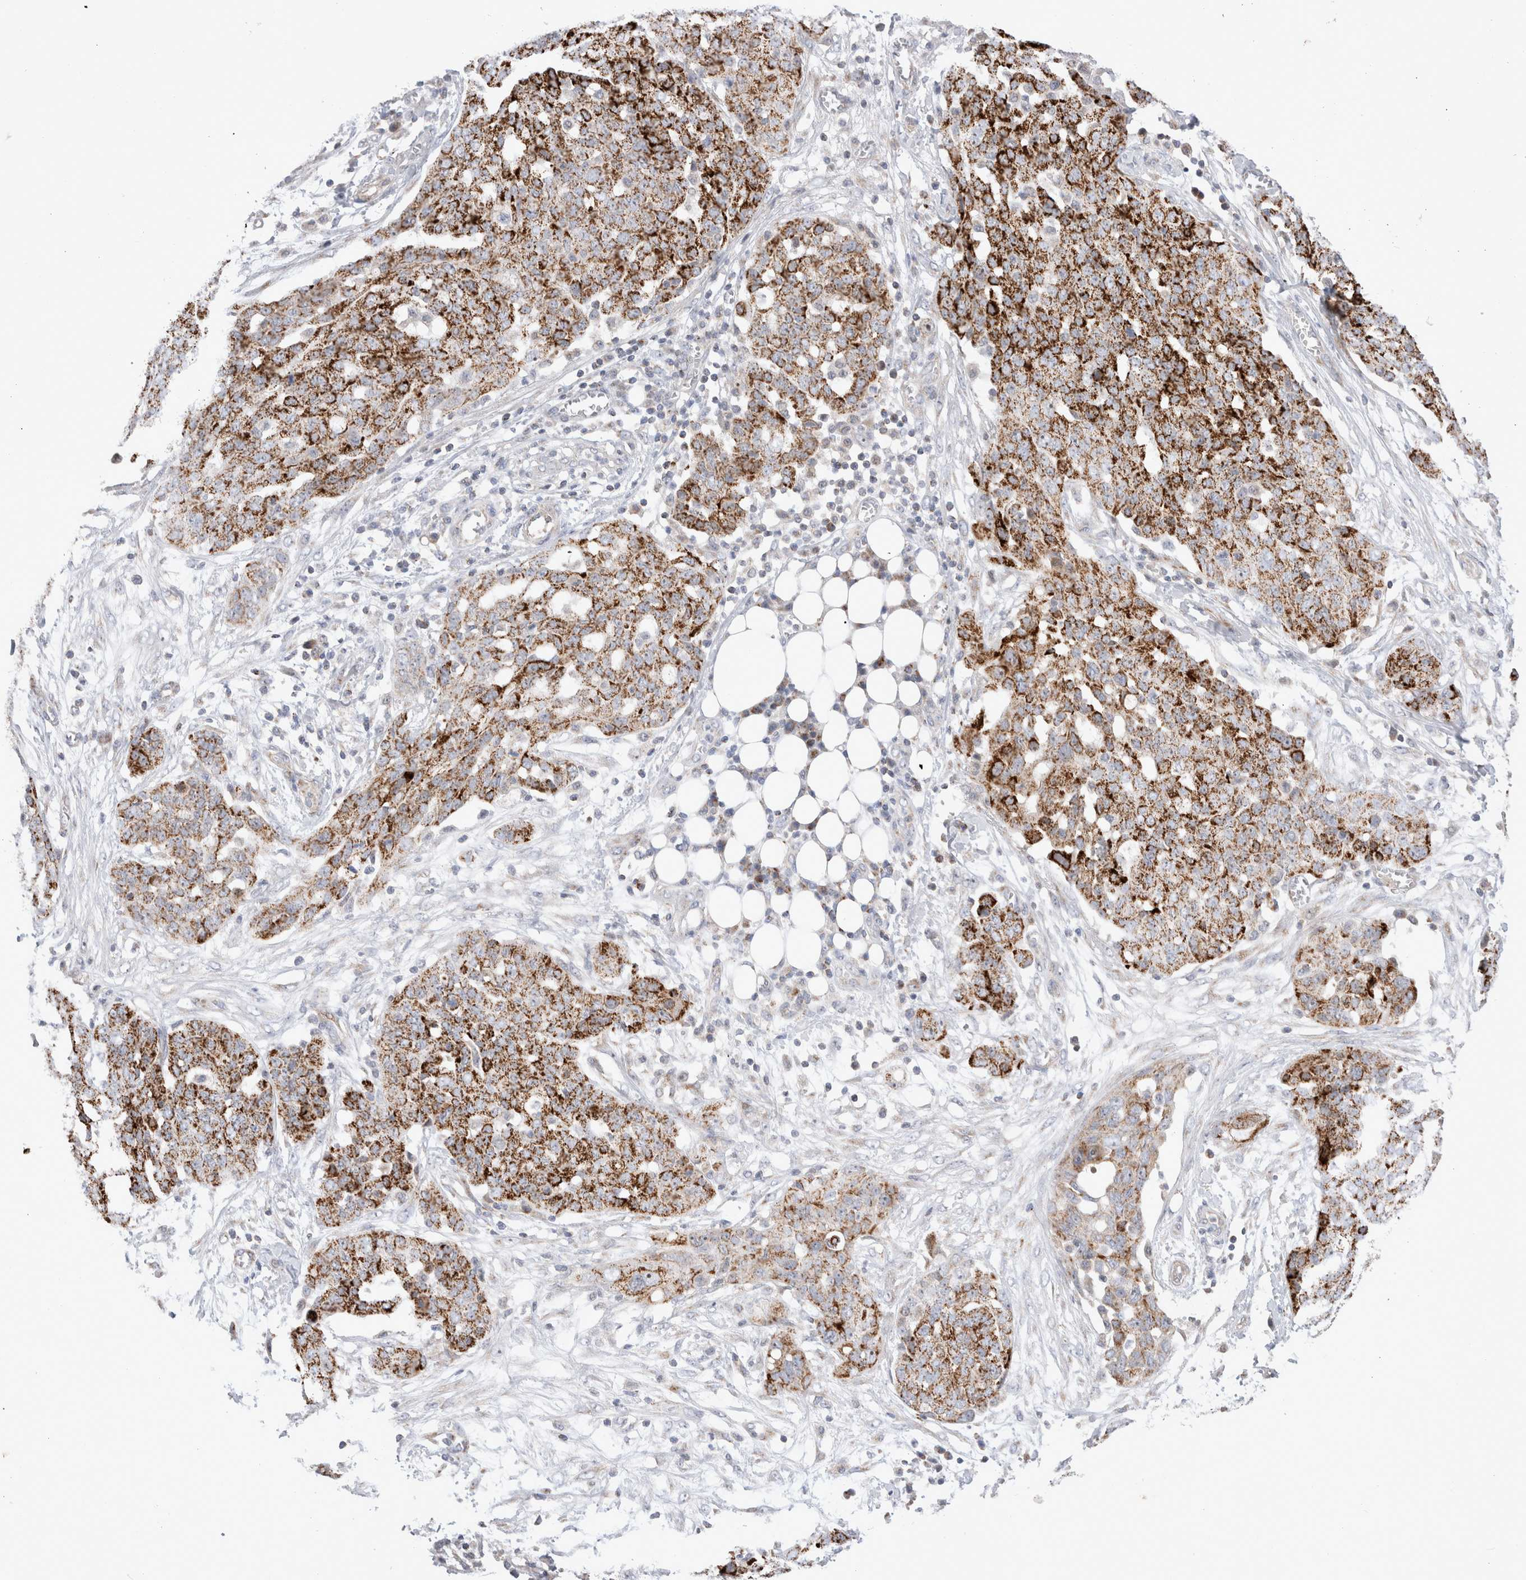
{"staining": {"intensity": "strong", "quantity": ">75%", "location": "cytoplasmic/membranous"}, "tissue": "ovarian cancer", "cell_type": "Tumor cells", "image_type": "cancer", "snomed": [{"axis": "morphology", "description": "Cystadenocarcinoma, serous, NOS"}, {"axis": "topography", "description": "Soft tissue"}, {"axis": "topography", "description": "Ovary"}], "caption": "Ovarian cancer (serous cystadenocarcinoma) tissue reveals strong cytoplasmic/membranous positivity in about >75% of tumor cells", "gene": "CHADL", "patient": {"sex": "female", "age": 57}}